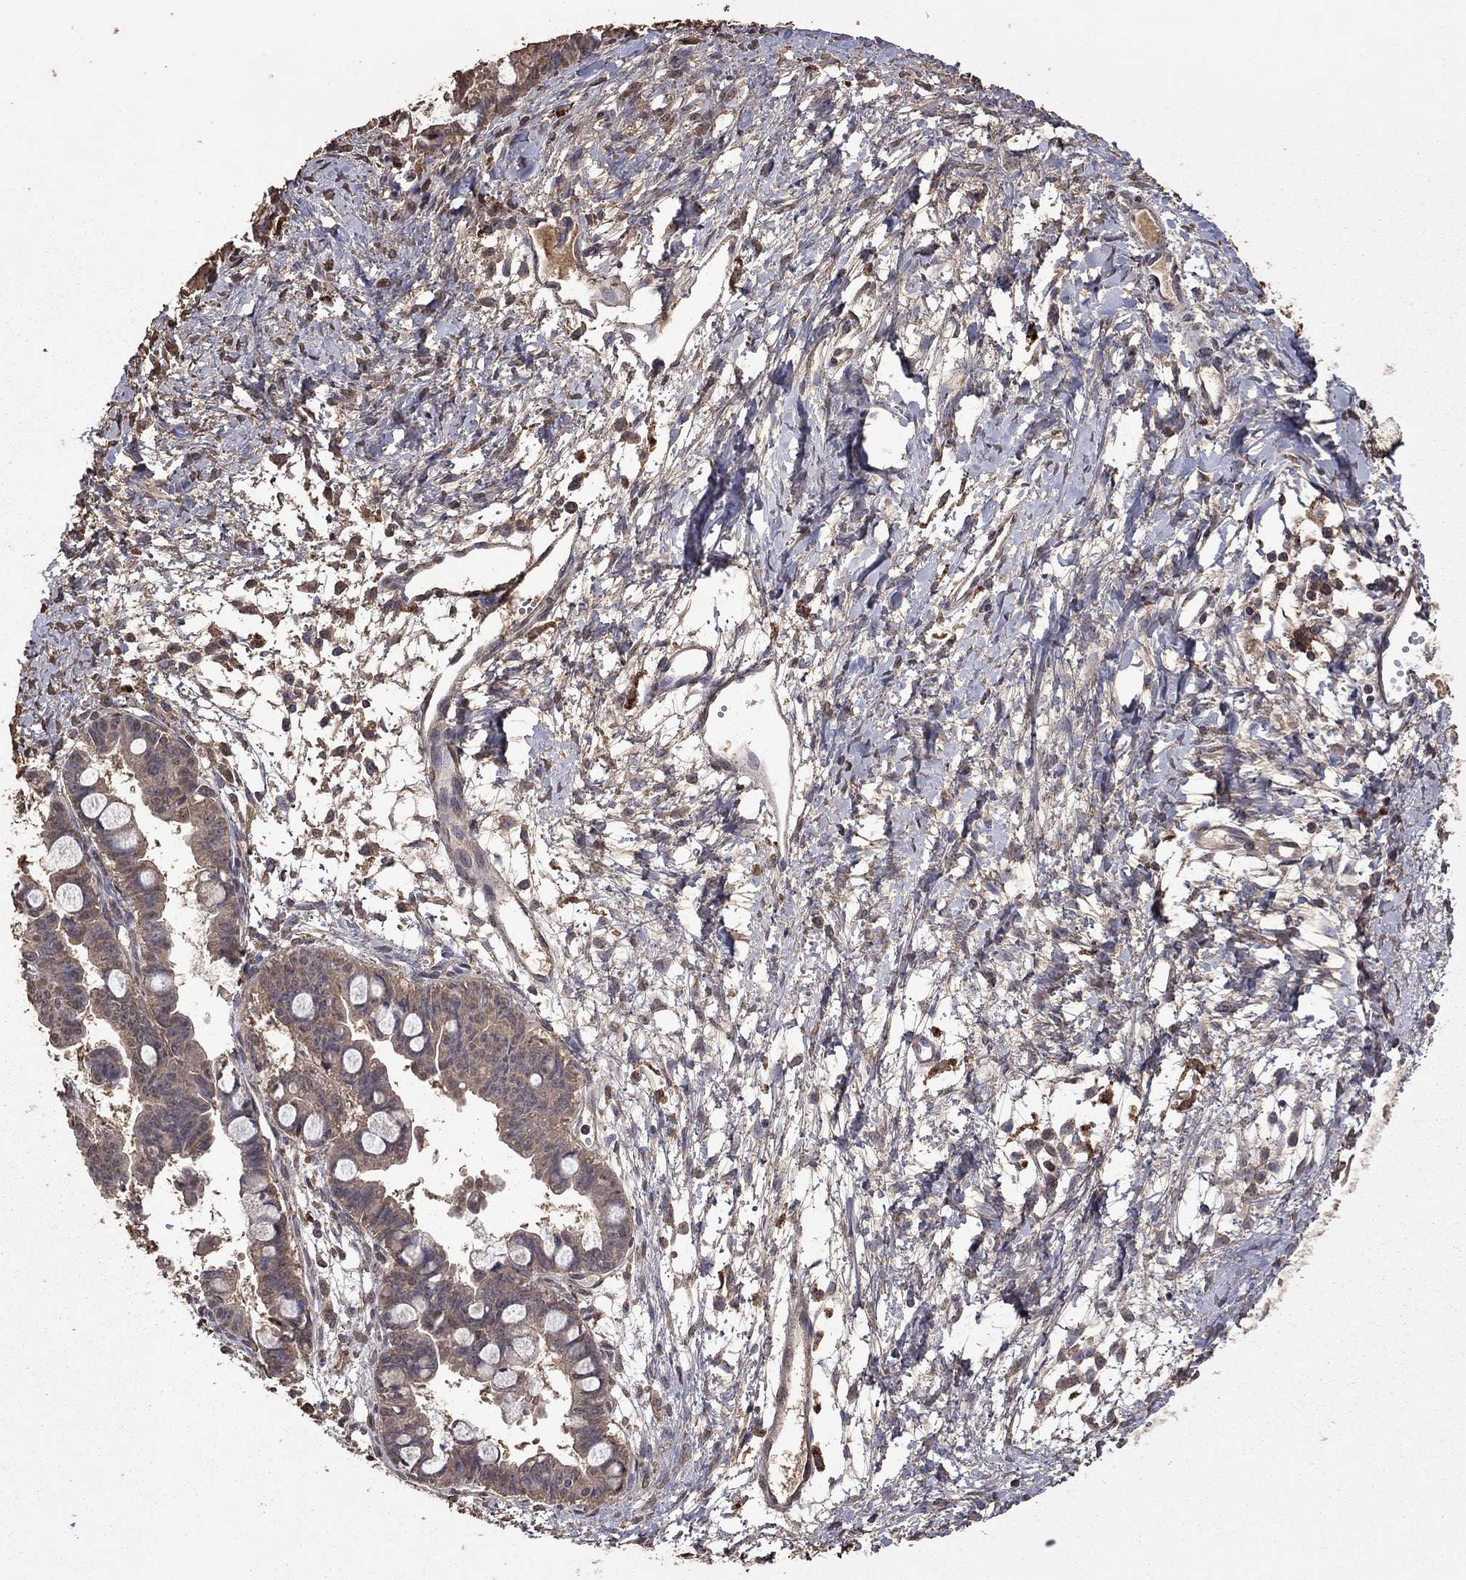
{"staining": {"intensity": "weak", "quantity": "25%-75%", "location": "cytoplasmic/membranous"}, "tissue": "ovarian cancer", "cell_type": "Tumor cells", "image_type": "cancer", "snomed": [{"axis": "morphology", "description": "Cystadenocarcinoma, mucinous, NOS"}, {"axis": "topography", "description": "Ovary"}], "caption": "Human ovarian mucinous cystadenocarcinoma stained with a protein marker shows weak staining in tumor cells.", "gene": "SERPINA5", "patient": {"sex": "female", "age": 63}}